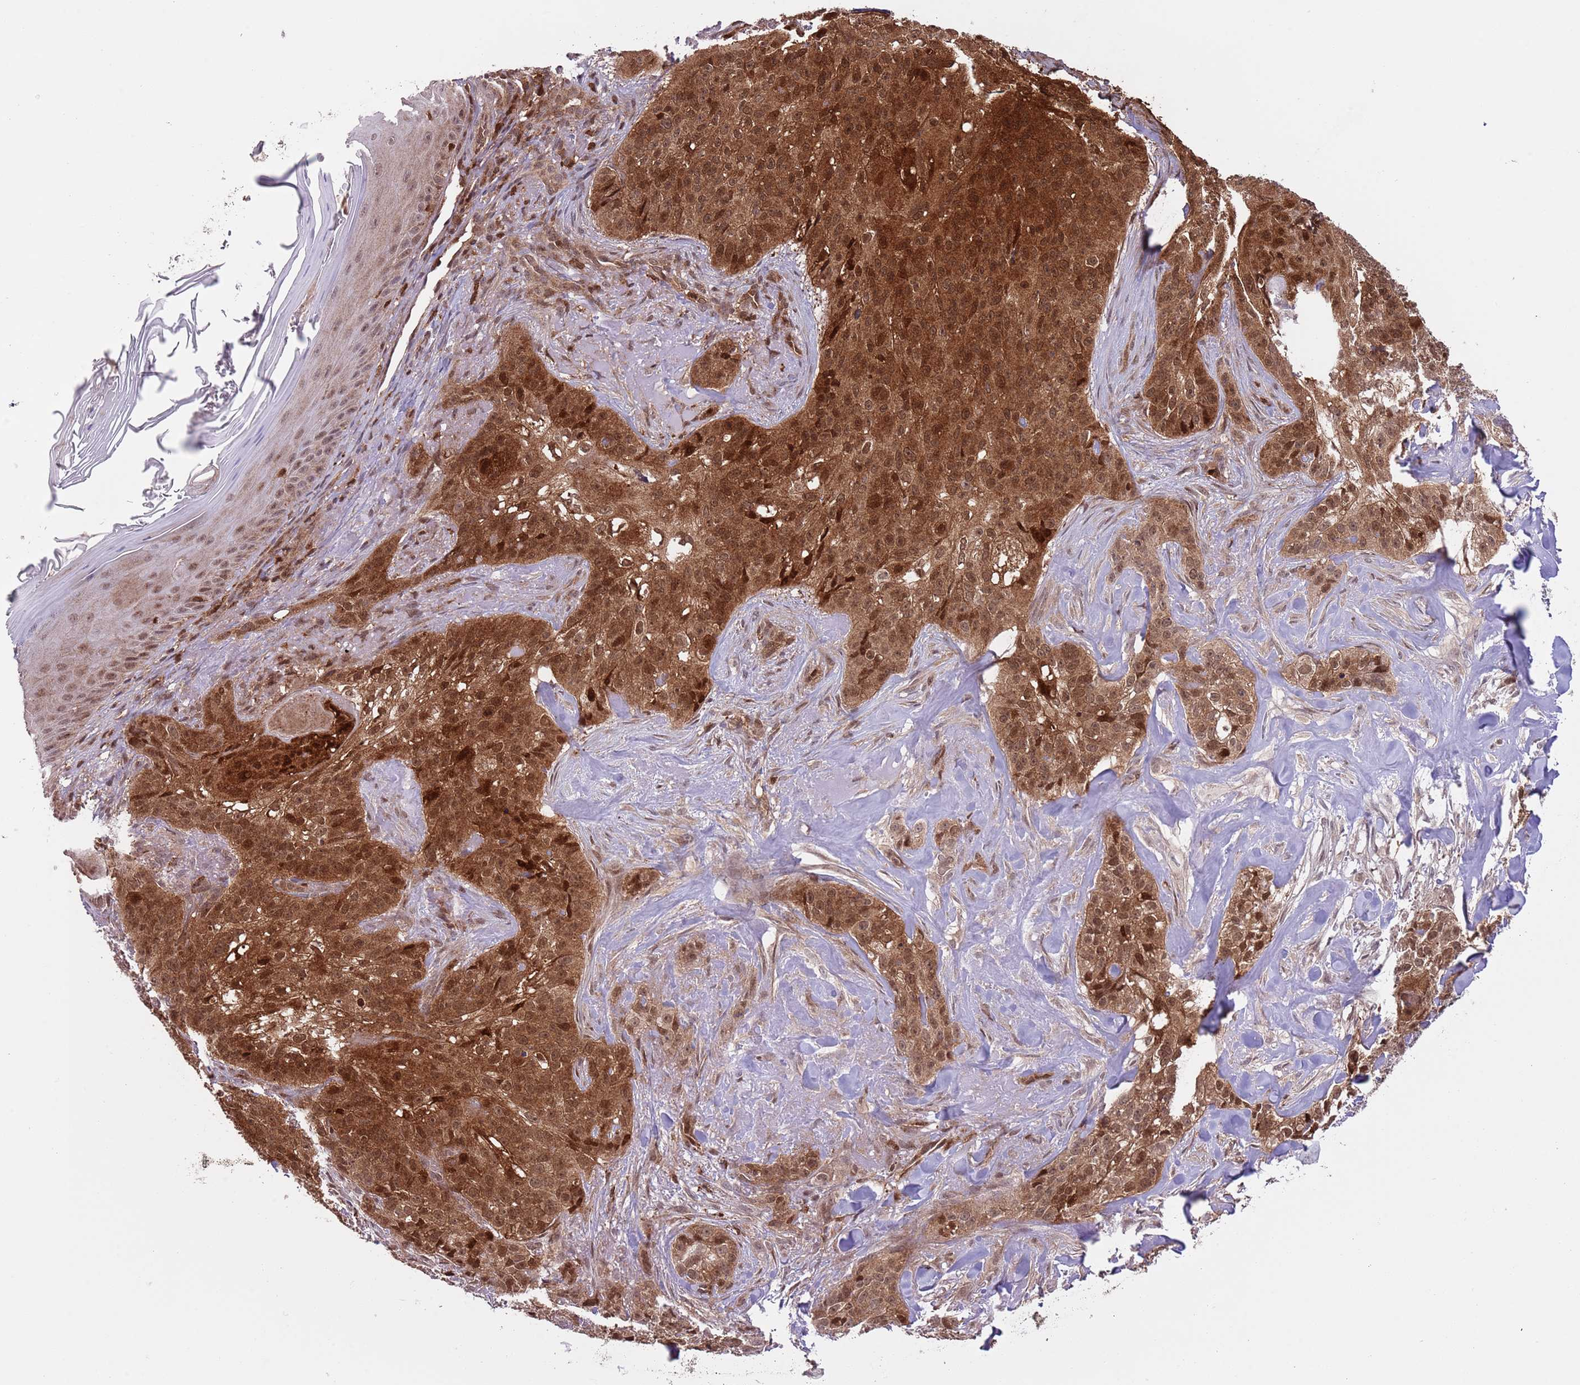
{"staining": {"intensity": "strong", "quantity": ">75%", "location": "cytoplasmic/membranous,nuclear"}, "tissue": "skin cancer", "cell_type": "Tumor cells", "image_type": "cancer", "snomed": [{"axis": "morphology", "description": "Basal cell carcinoma"}, {"axis": "topography", "description": "Skin"}], "caption": "Immunohistochemical staining of skin basal cell carcinoma exhibits strong cytoplasmic/membranous and nuclear protein positivity in about >75% of tumor cells.", "gene": "HDHD2", "patient": {"sex": "female", "age": 92}}